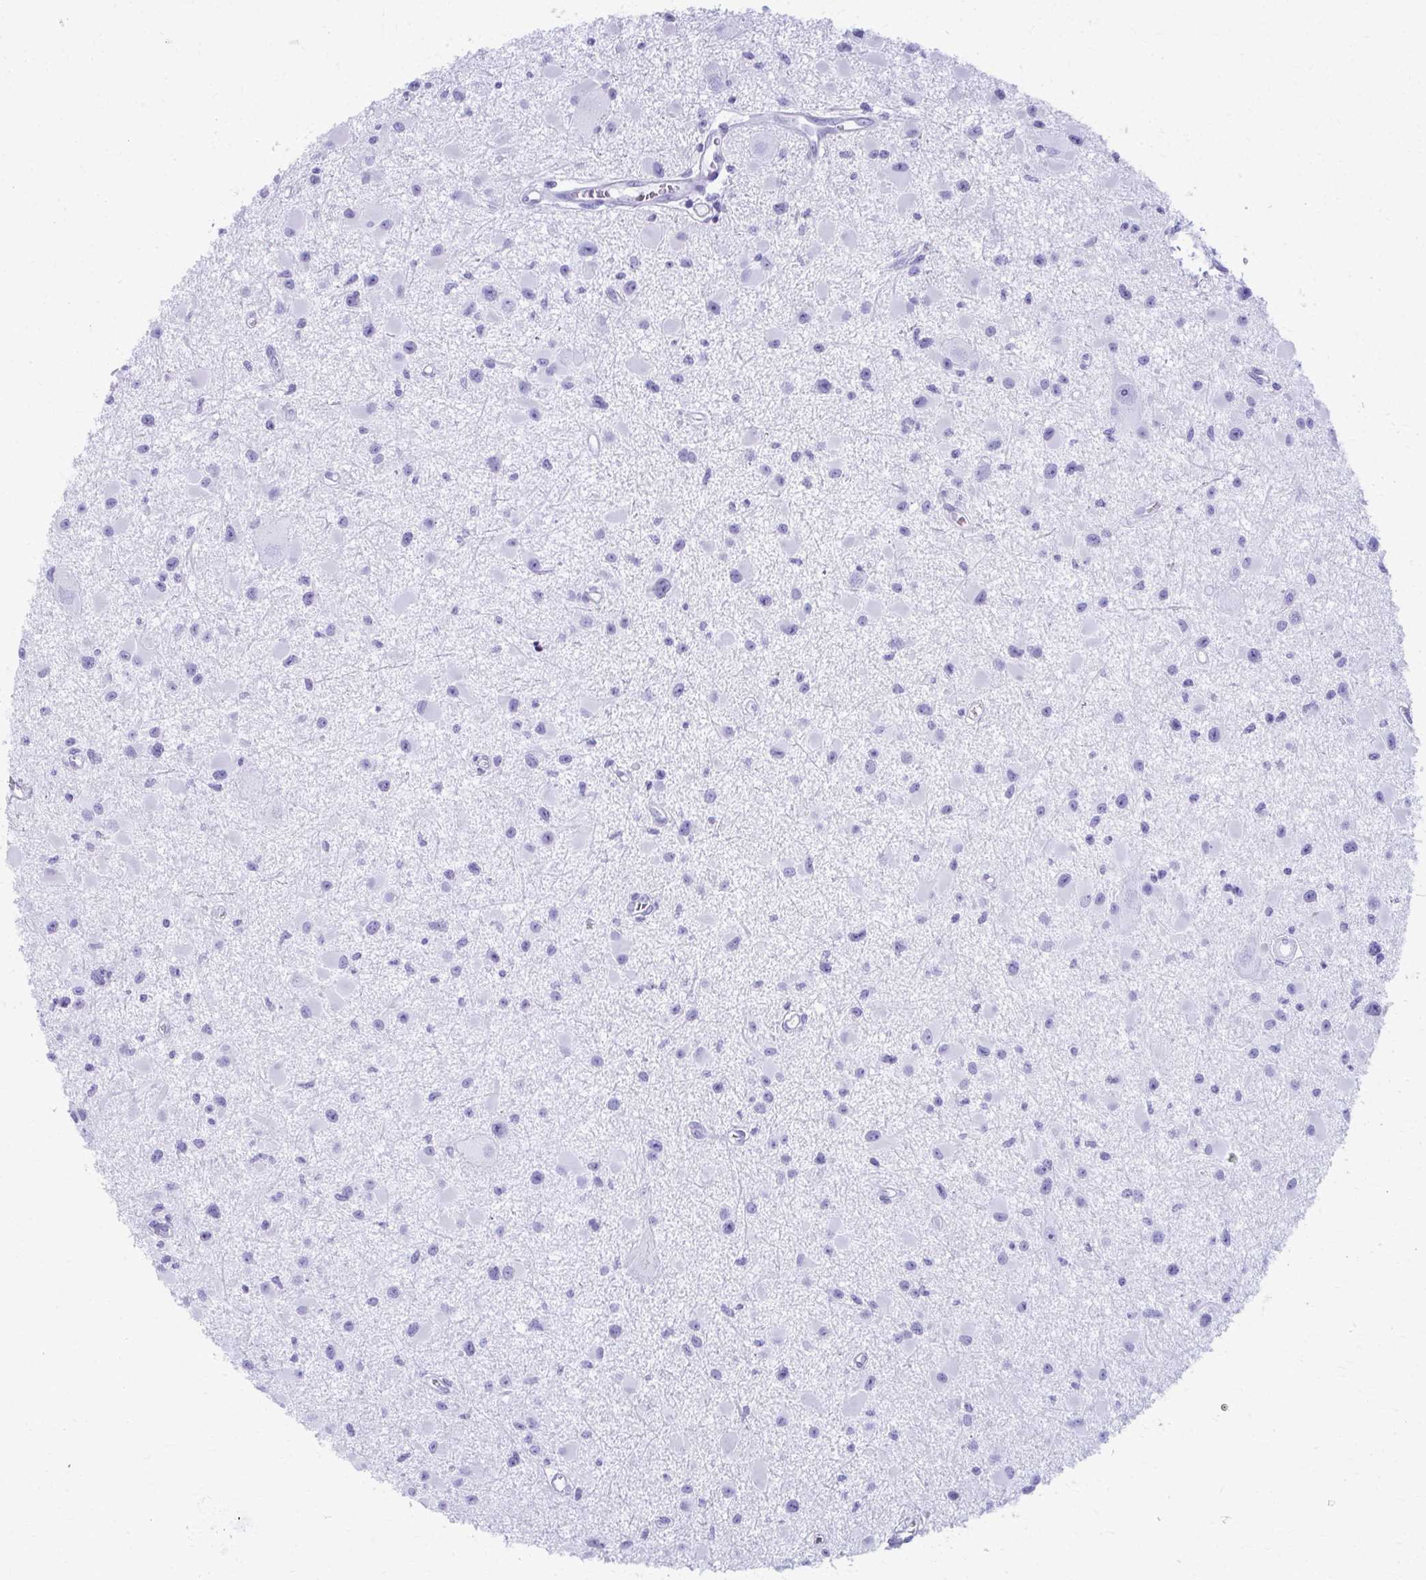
{"staining": {"intensity": "negative", "quantity": "none", "location": "none"}, "tissue": "glioma", "cell_type": "Tumor cells", "image_type": "cancer", "snomed": [{"axis": "morphology", "description": "Glioma, malignant, High grade"}, {"axis": "topography", "description": "Brain"}], "caption": "Human glioma stained for a protein using immunohistochemistry (IHC) reveals no staining in tumor cells.", "gene": "MAF1", "patient": {"sex": "male", "age": 54}}